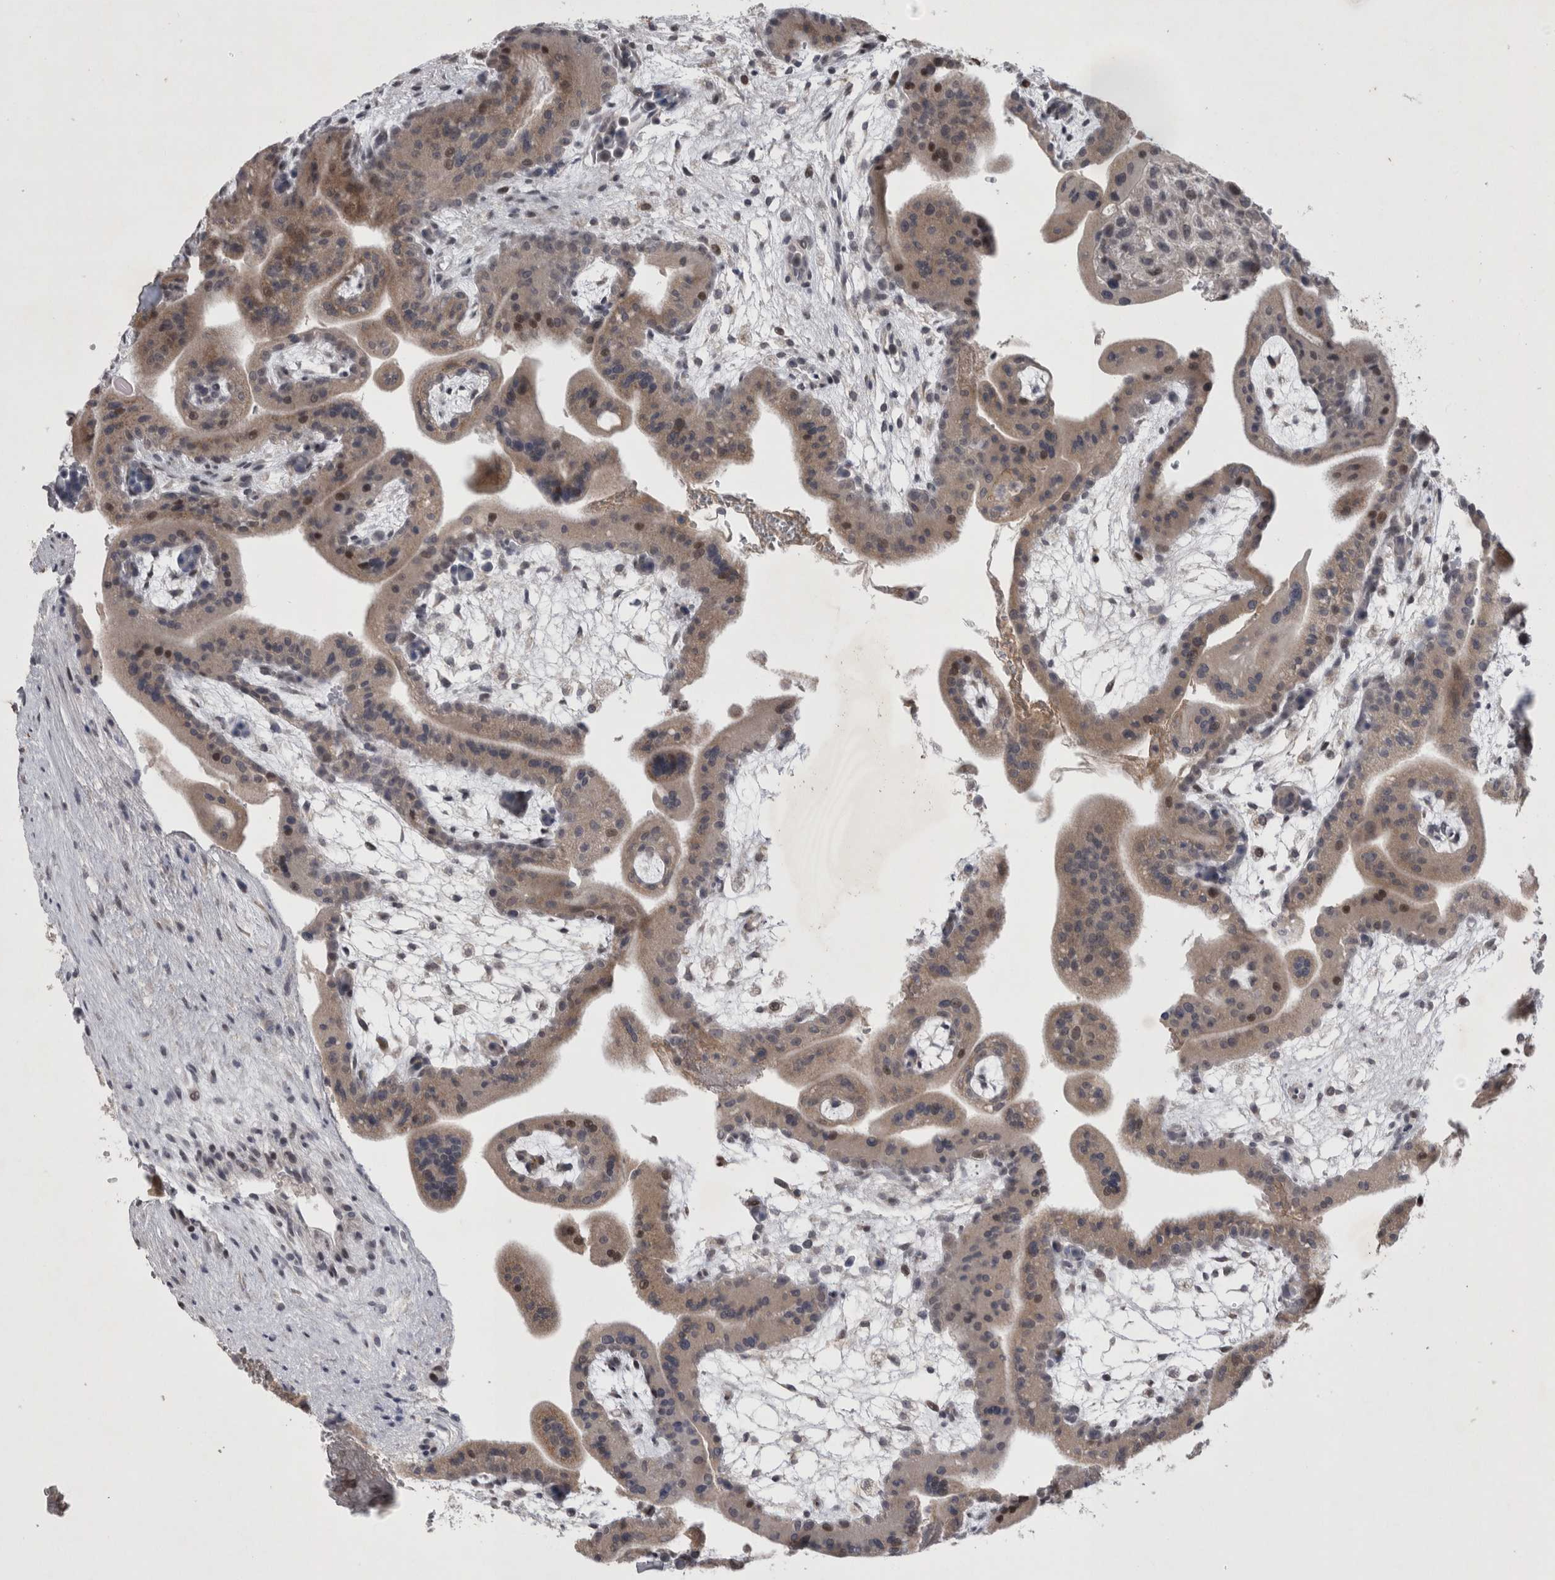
{"staining": {"intensity": "negative", "quantity": "none", "location": "none"}, "tissue": "placenta", "cell_type": "Decidual cells", "image_type": "normal", "snomed": [{"axis": "morphology", "description": "Normal tissue, NOS"}, {"axis": "topography", "description": "Placenta"}], "caption": "Decidual cells are negative for protein expression in normal human placenta. (Immunohistochemistry (ihc), brightfield microscopy, high magnification).", "gene": "IFI44", "patient": {"sex": "female", "age": 35}}